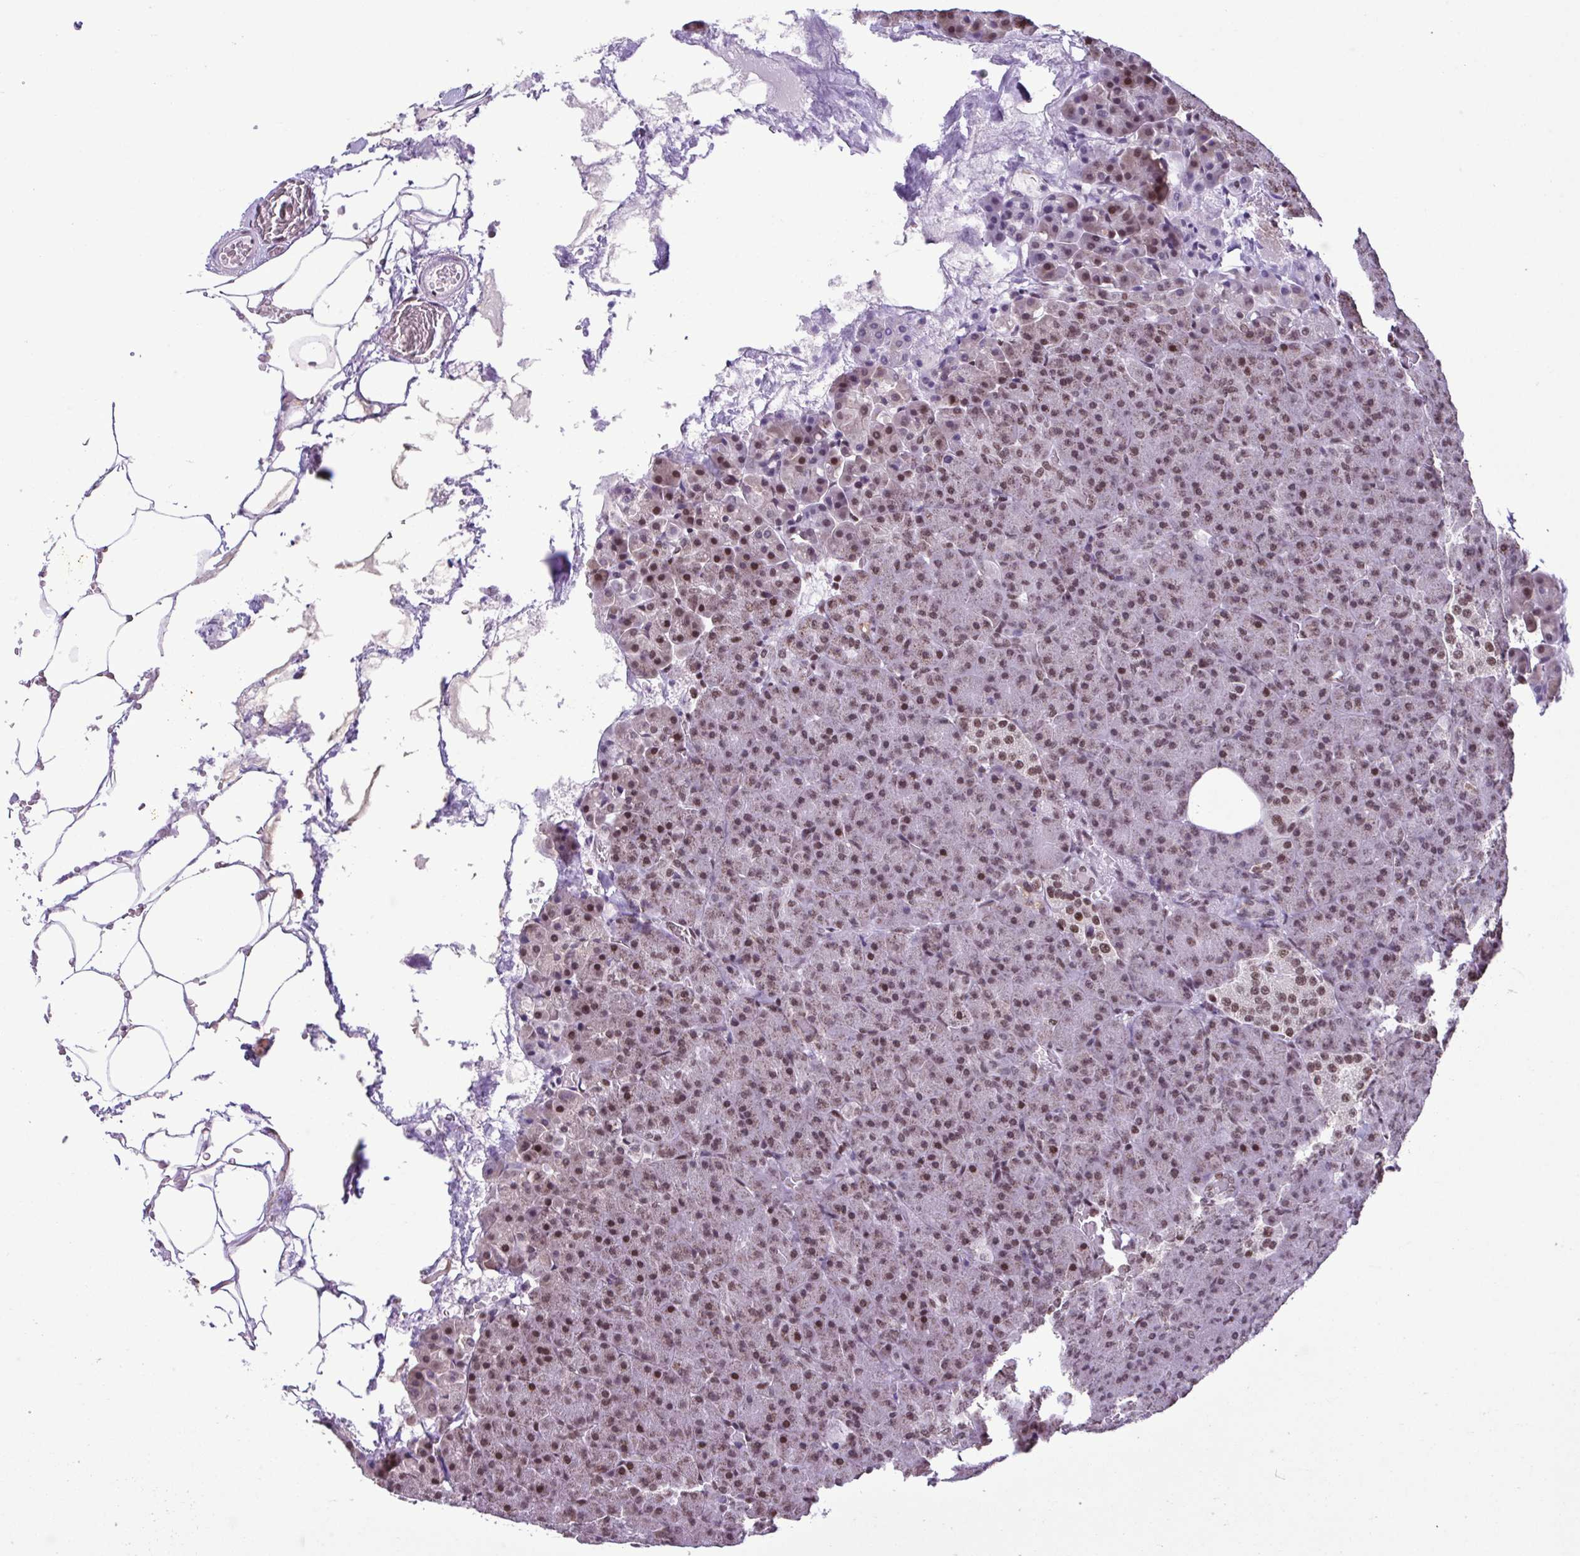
{"staining": {"intensity": "moderate", "quantity": ">75%", "location": "nuclear"}, "tissue": "pancreas", "cell_type": "Exocrine glandular cells", "image_type": "normal", "snomed": [{"axis": "morphology", "description": "Normal tissue, NOS"}, {"axis": "topography", "description": "Pancreas"}], "caption": "Moderate nuclear protein positivity is identified in approximately >75% of exocrine glandular cells in pancreas. (DAB (3,3'-diaminobenzidine) = brown stain, brightfield microscopy at high magnification).", "gene": "TIMM21", "patient": {"sex": "female", "age": 74}}